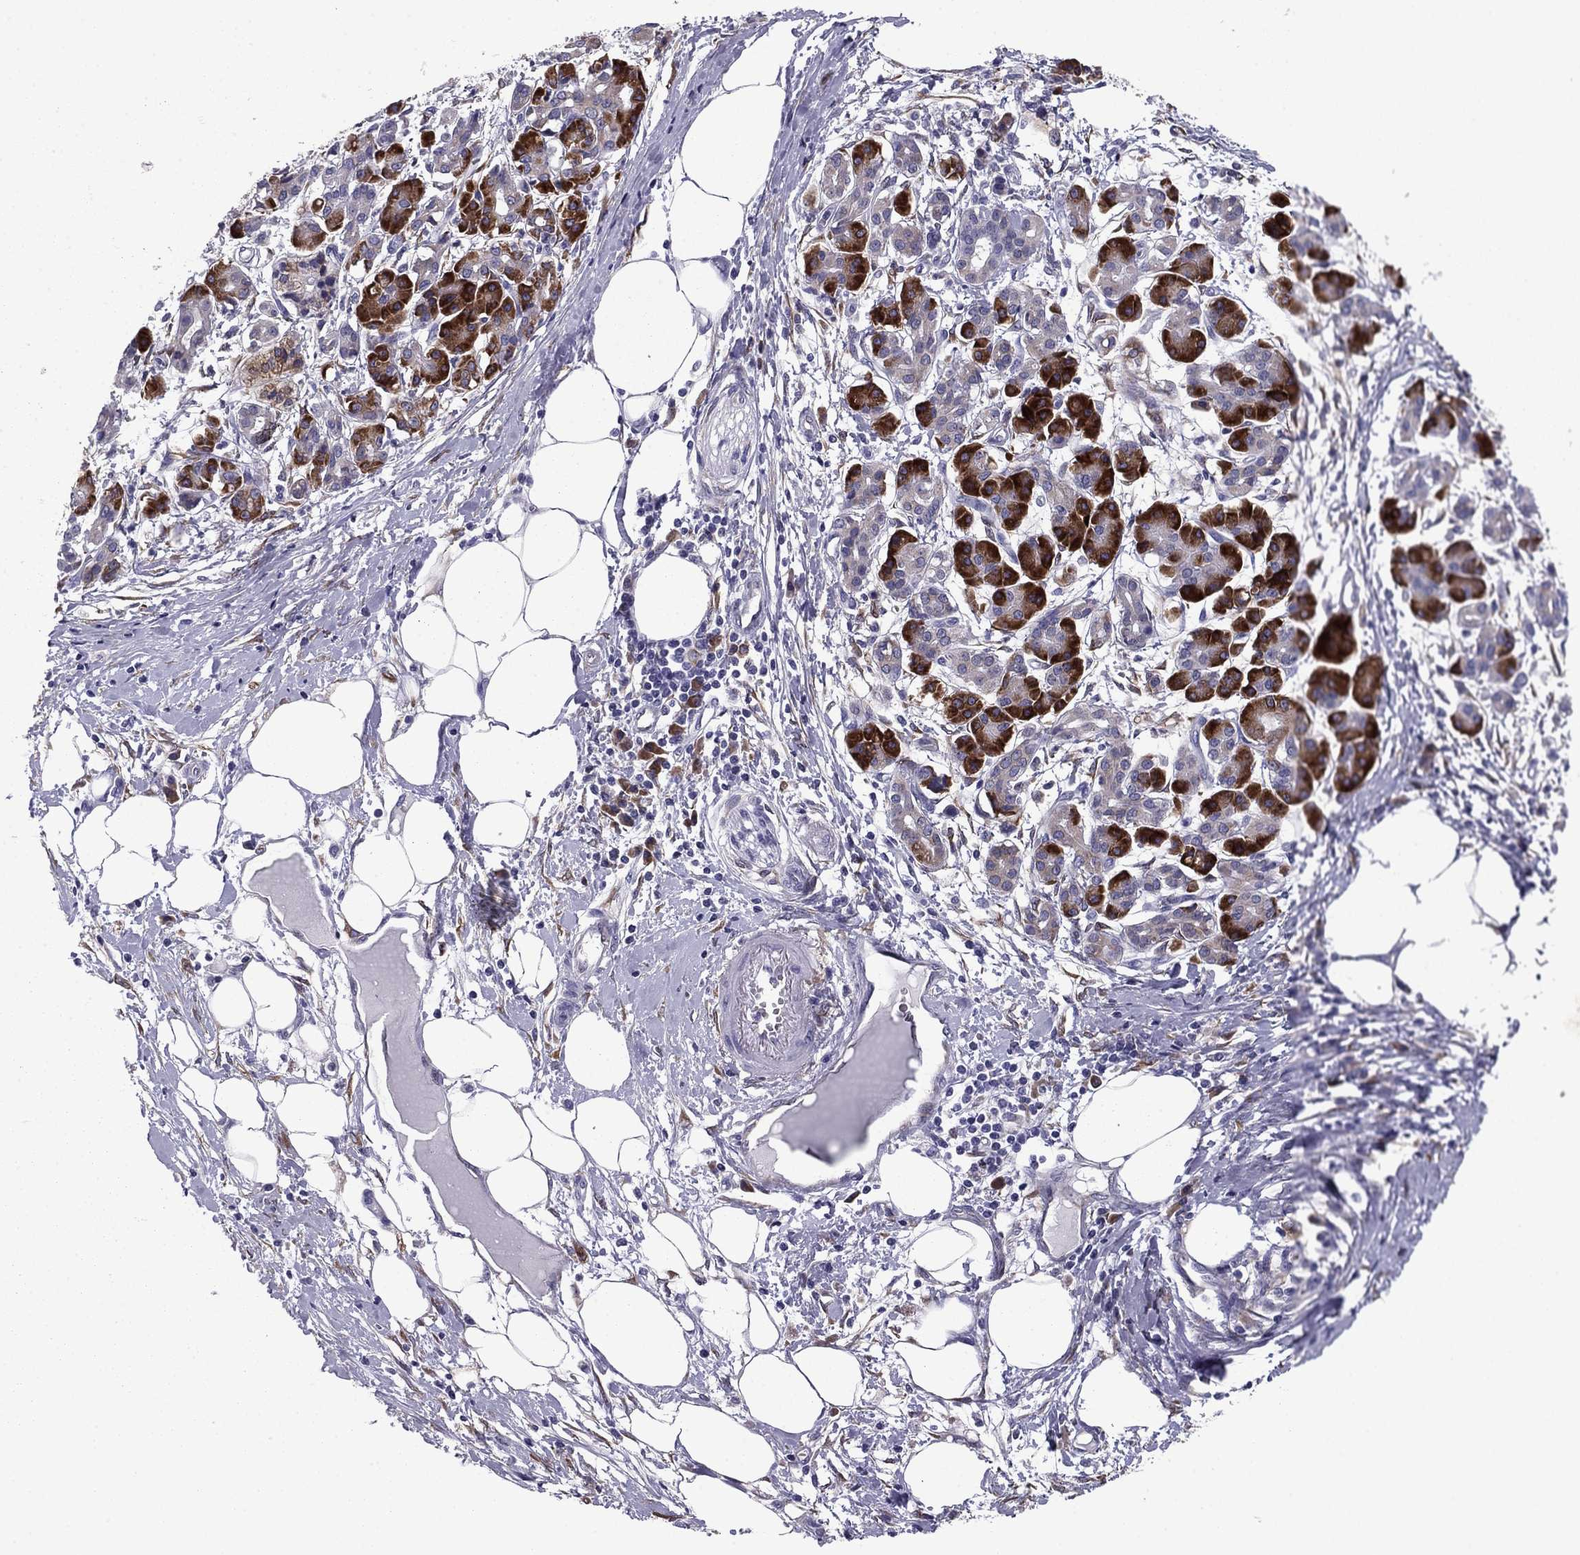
{"staining": {"intensity": "strong", "quantity": "25%-75%", "location": "cytoplasmic/membranous"}, "tissue": "pancreatic cancer", "cell_type": "Tumor cells", "image_type": "cancer", "snomed": [{"axis": "morphology", "description": "Adenocarcinoma, NOS"}, {"axis": "topography", "description": "Pancreas"}], "caption": "Pancreatic adenocarcinoma tissue displays strong cytoplasmic/membranous staining in approximately 25%-75% of tumor cells", "gene": "TMED3", "patient": {"sex": "male", "age": 72}}